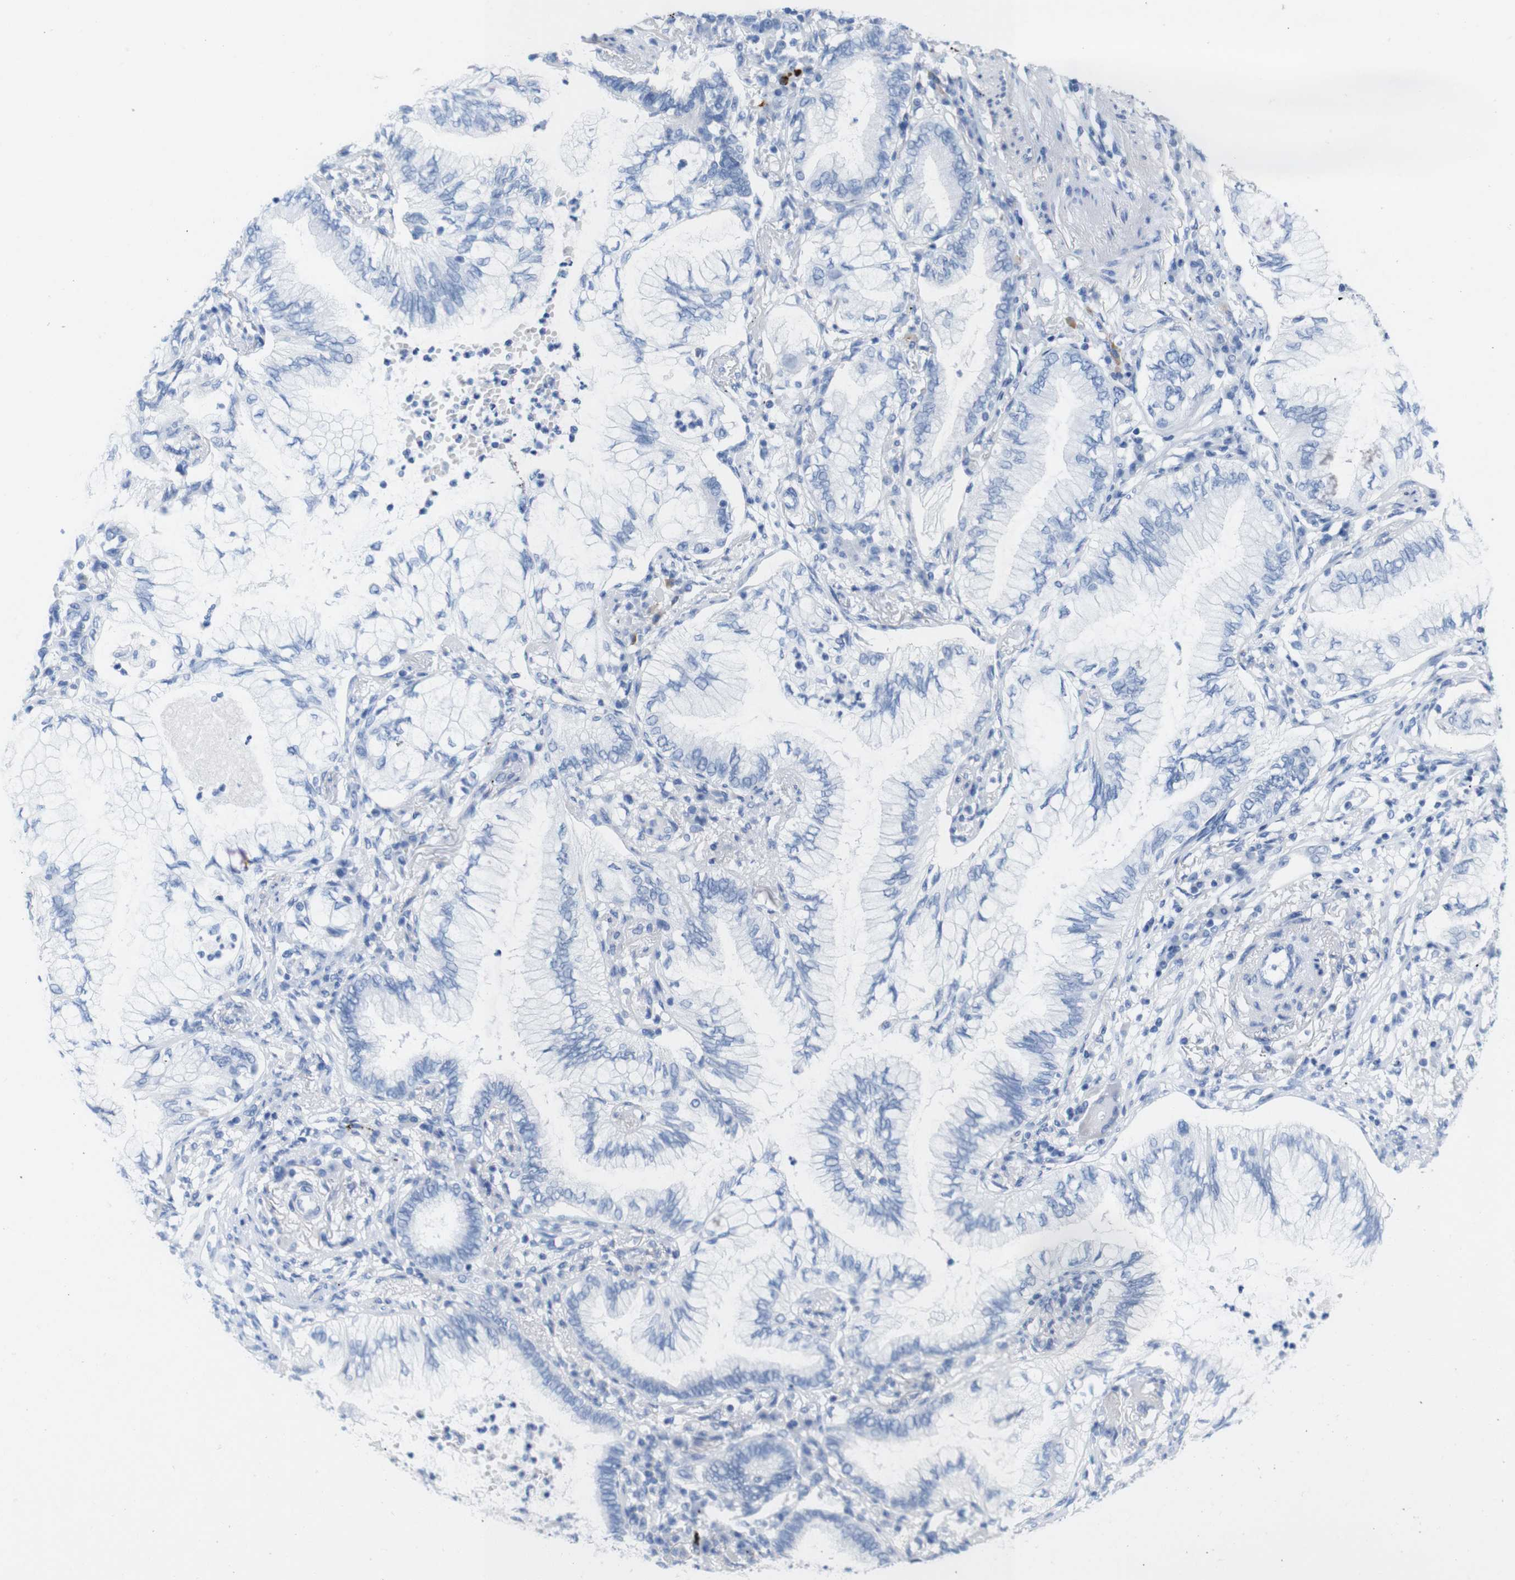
{"staining": {"intensity": "negative", "quantity": "none", "location": "none"}, "tissue": "lung cancer", "cell_type": "Tumor cells", "image_type": "cancer", "snomed": [{"axis": "morphology", "description": "Normal tissue, NOS"}, {"axis": "morphology", "description": "Adenocarcinoma, NOS"}, {"axis": "topography", "description": "Bronchus"}, {"axis": "topography", "description": "Lung"}], "caption": "The micrograph demonstrates no significant expression in tumor cells of adenocarcinoma (lung).", "gene": "LAG3", "patient": {"sex": "female", "age": 70}}